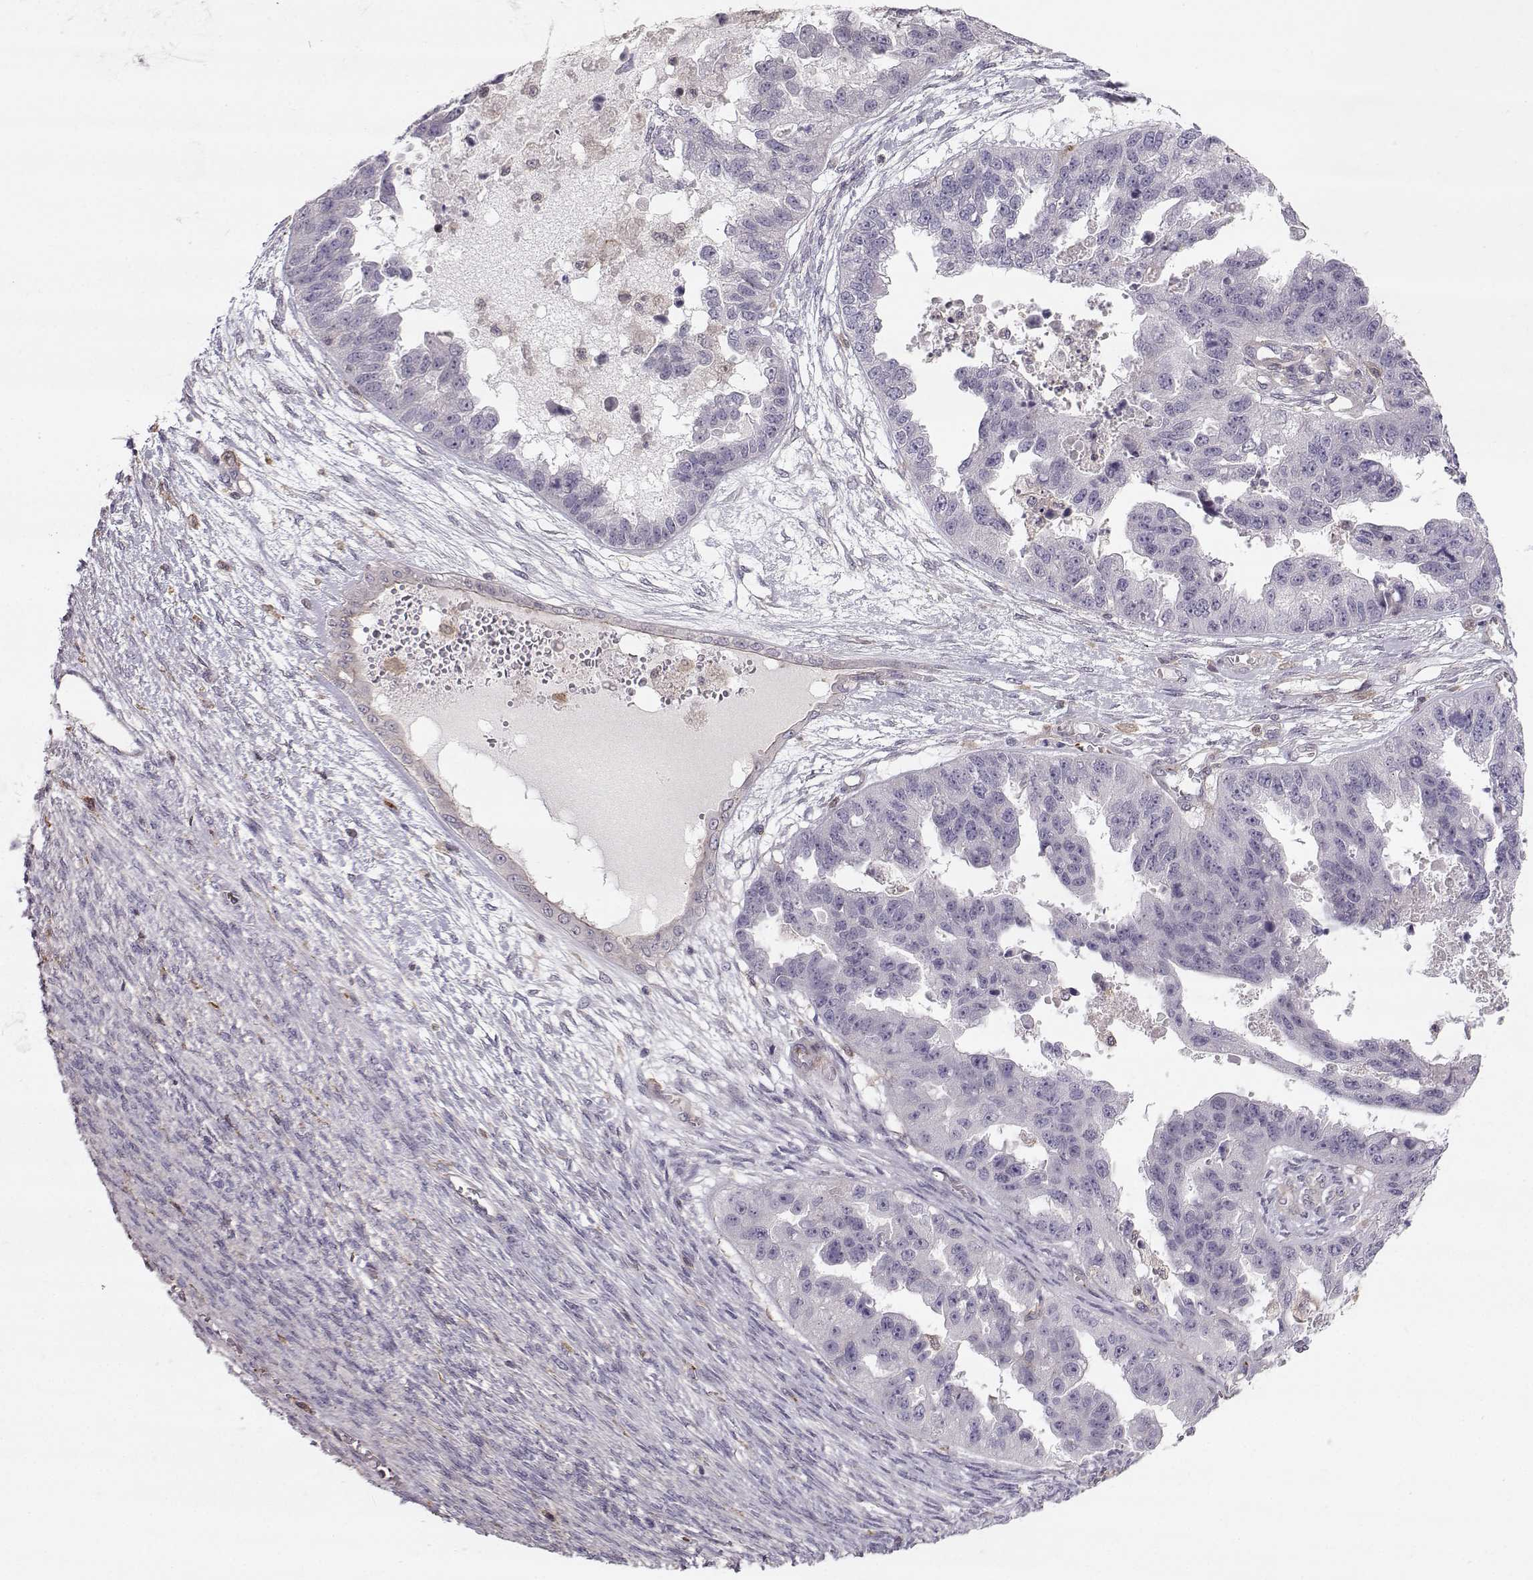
{"staining": {"intensity": "negative", "quantity": "none", "location": "none"}, "tissue": "ovarian cancer", "cell_type": "Tumor cells", "image_type": "cancer", "snomed": [{"axis": "morphology", "description": "Cystadenocarcinoma, serous, NOS"}, {"axis": "topography", "description": "Ovary"}], "caption": "Immunohistochemistry (IHC) micrograph of ovarian cancer (serous cystadenocarcinoma) stained for a protein (brown), which shows no staining in tumor cells. (Brightfield microscopy of DAB immunohistochemistry at high magnification).", "gene": "ASB16", "patient": {"sex": "female", "age": 58}}